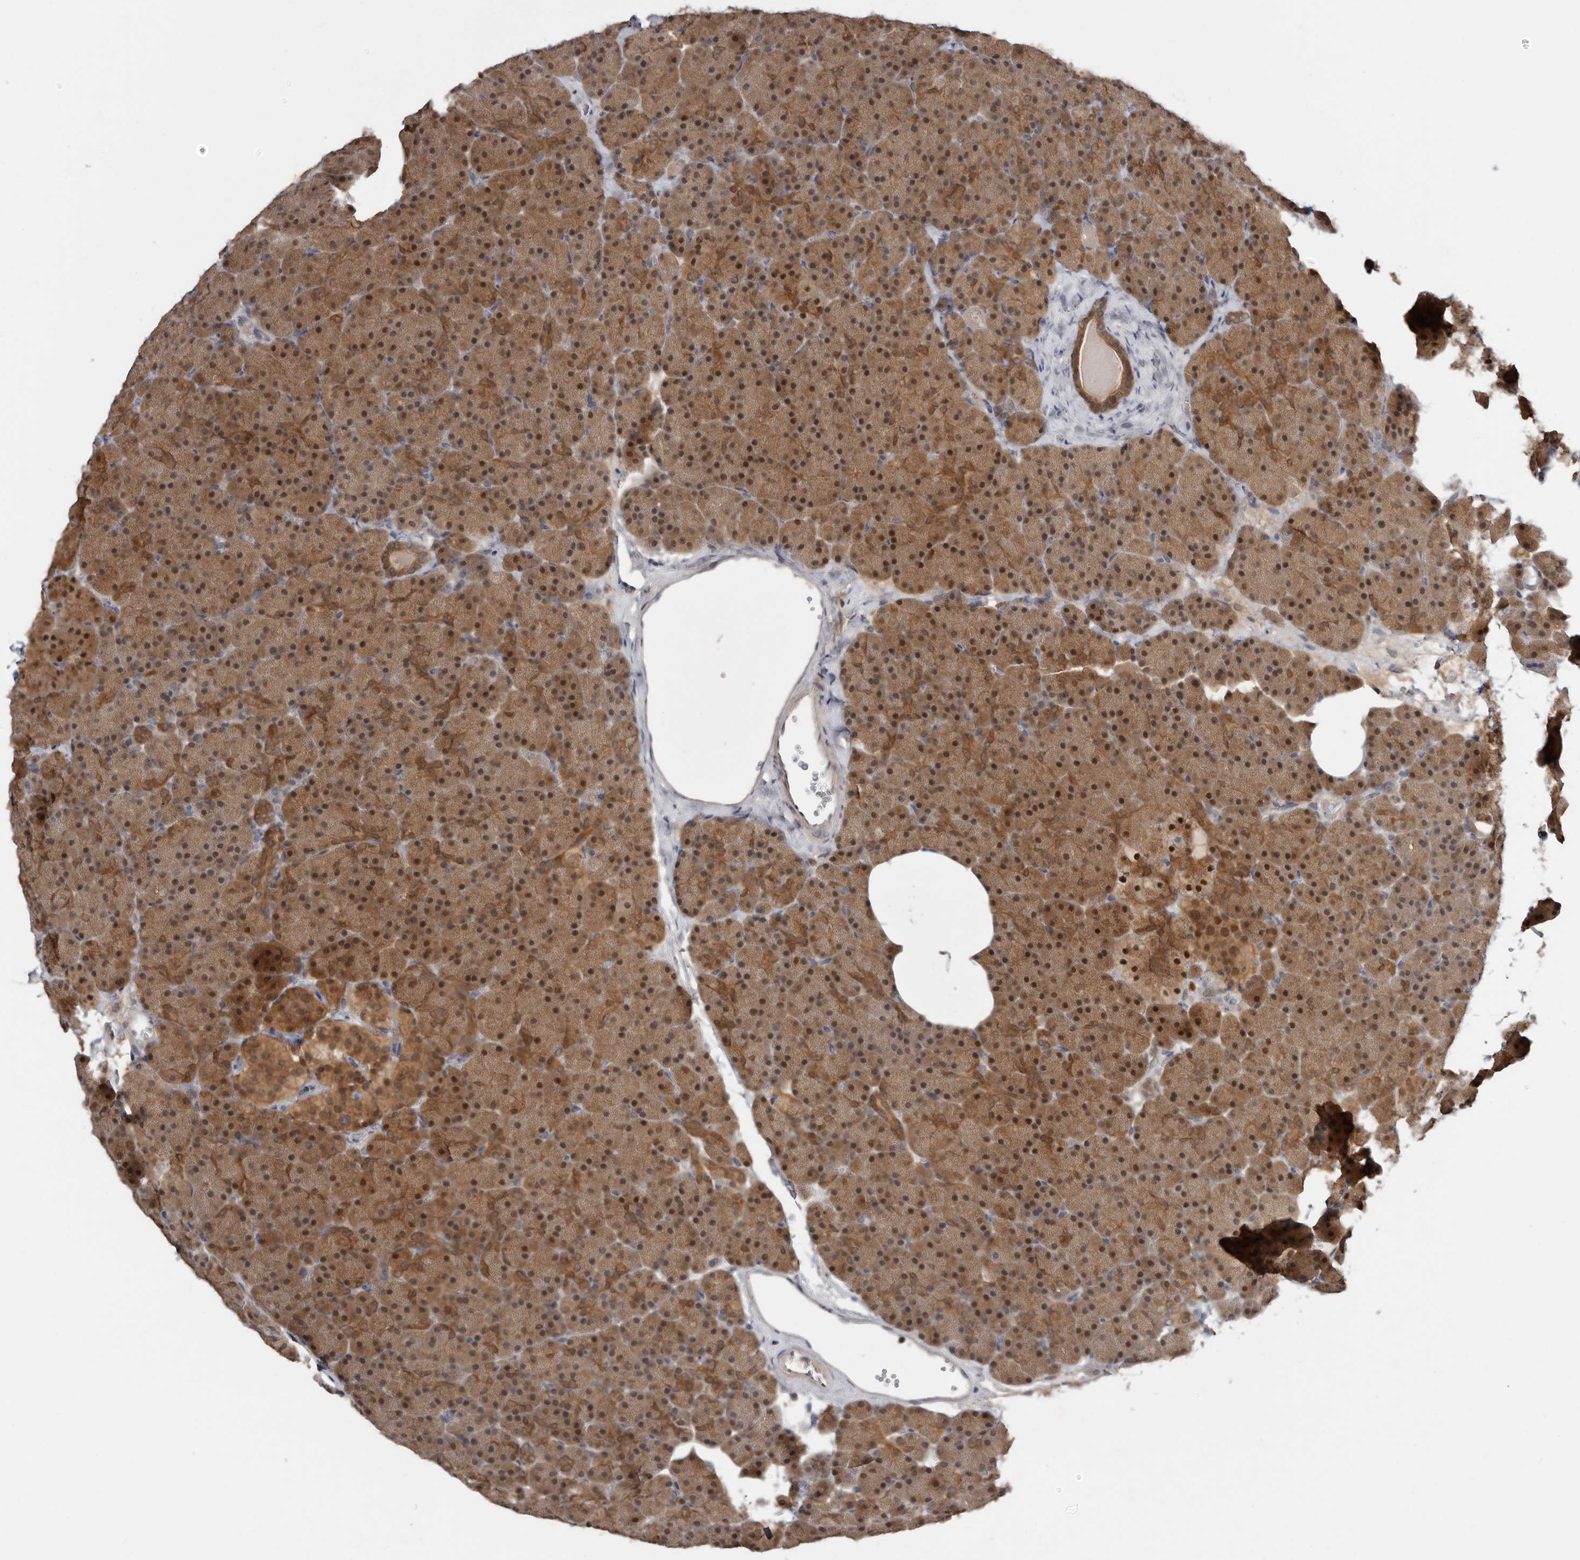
{"staining": {"intensity": "moderate", "quantity": ">75%", "location": "cytoplasmic/membranous,nuclear"}, "tissue": "pancreas", "cell_type": "Exocrine glandular cells", "image_type": "normal", "snomed": [{"axis": "morphology", "description": "Normal tissue, NOS"}, {"axis": "morphology", "description": "Carcinoid, malignant, NOS"}, {"axis": "topography", "description": "Pancreas"}], "caption": "Benign pancreas displays moderate cytoplasmic/membranous,nuclear staining in about >75% of exocrine glandular cells The staining was performed using DAB (3,3'-diaminobenzidine) to visualize the protein expression in brown, while the nuclei were stained in blue with hematoxylin (Magnification: 20x)..", "gene": "RBKS", "patient": {"sex": "female", "age": 35}}